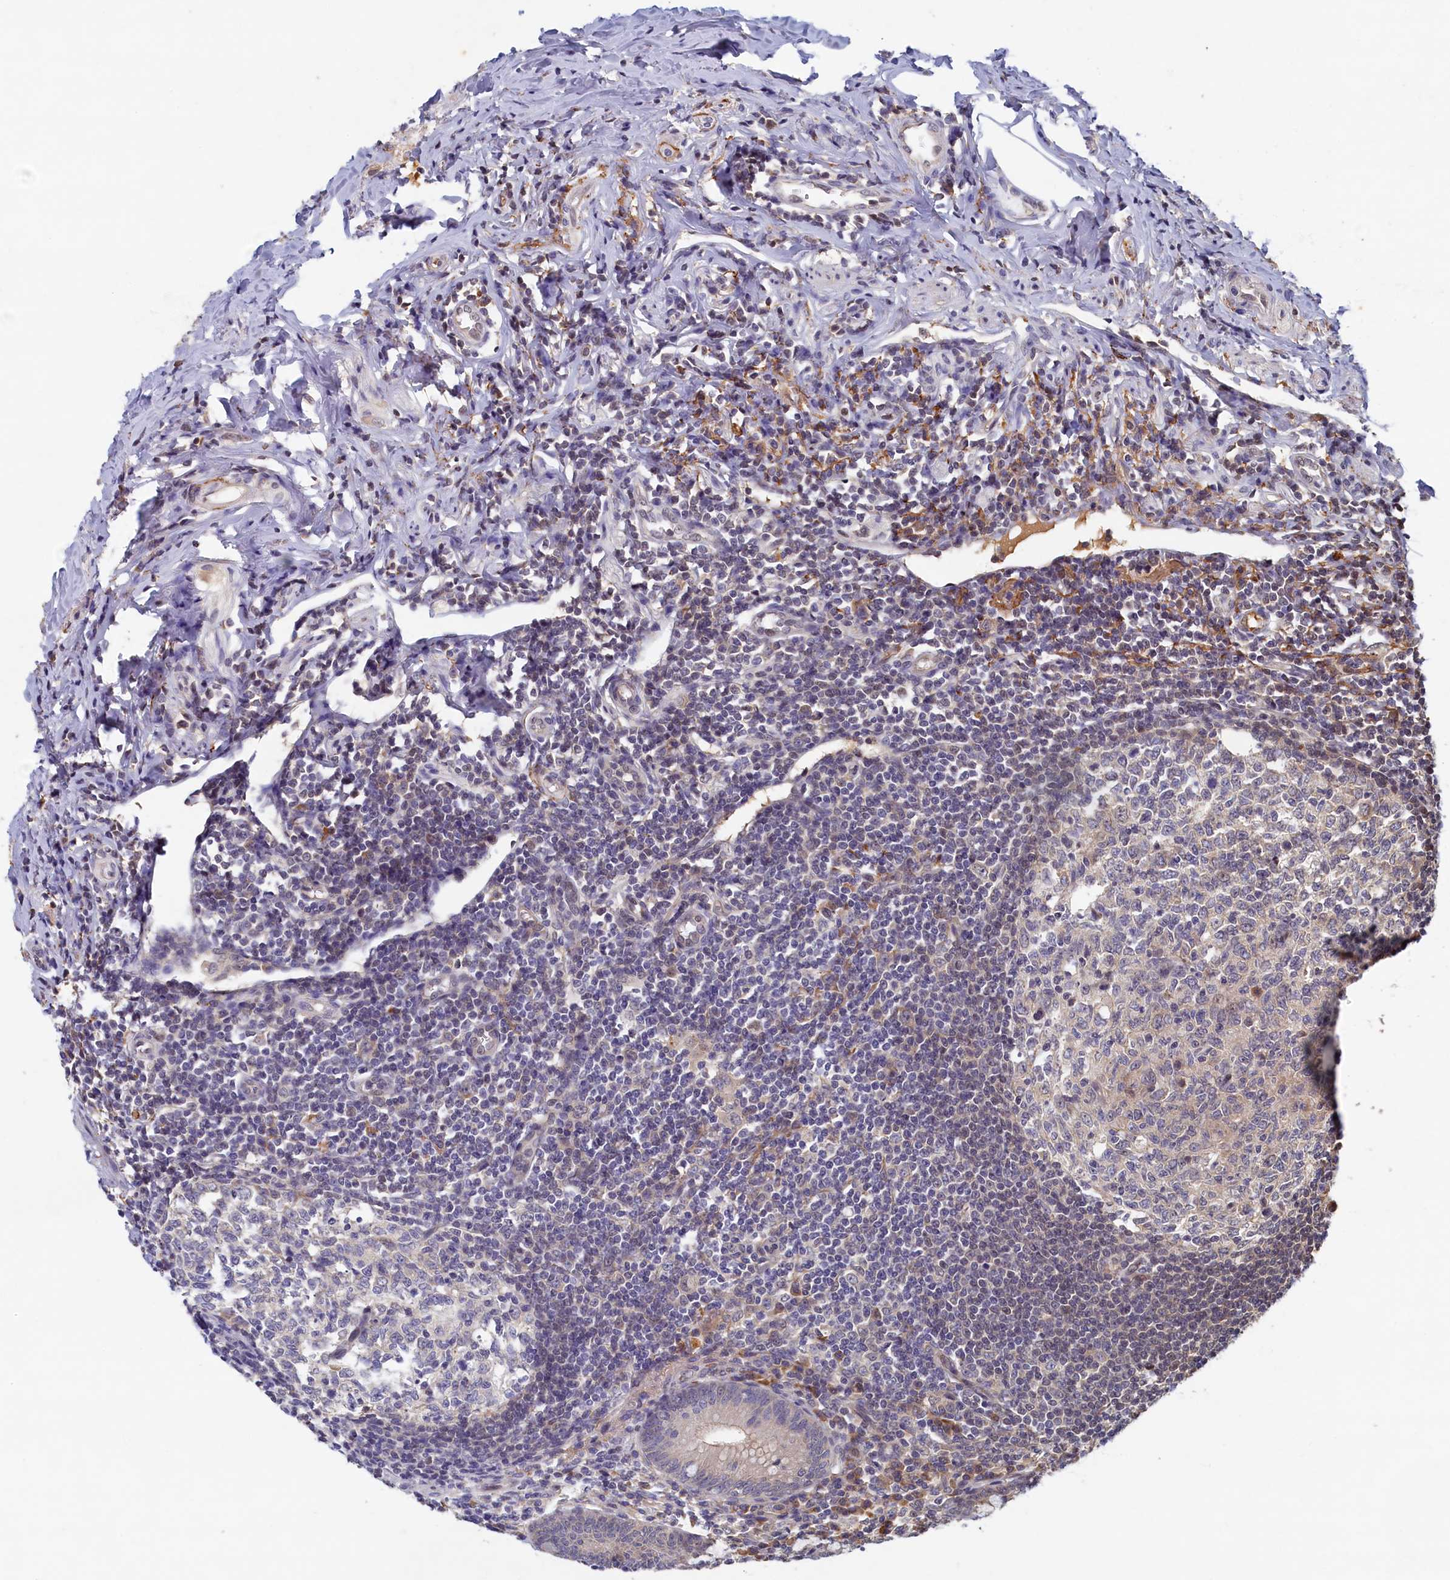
{"staining": {"intensity": "strong", "quantity": "<25%", "location": "cytoplasmic/membranous"}, "tissue": "appendix", "cell_type": "Glandular cells", "image_type": "normal", "snomed": [{"axis": "morphology", "description": "Normal tissue, NOS"}, {"axis": "topography", "description": "Appendix"}], "caption": "DAB (3,3'-diaminobenzidine) immunohistochemical staining of benign human appendix reveals strong cytoplasmic/membranous protein expression in about <25% of glandular cells. (DAB IHC with brightfield microscopy, high magnification).", "gene": "LCMT2", "patient": {"sex": "female", "age": 33}}